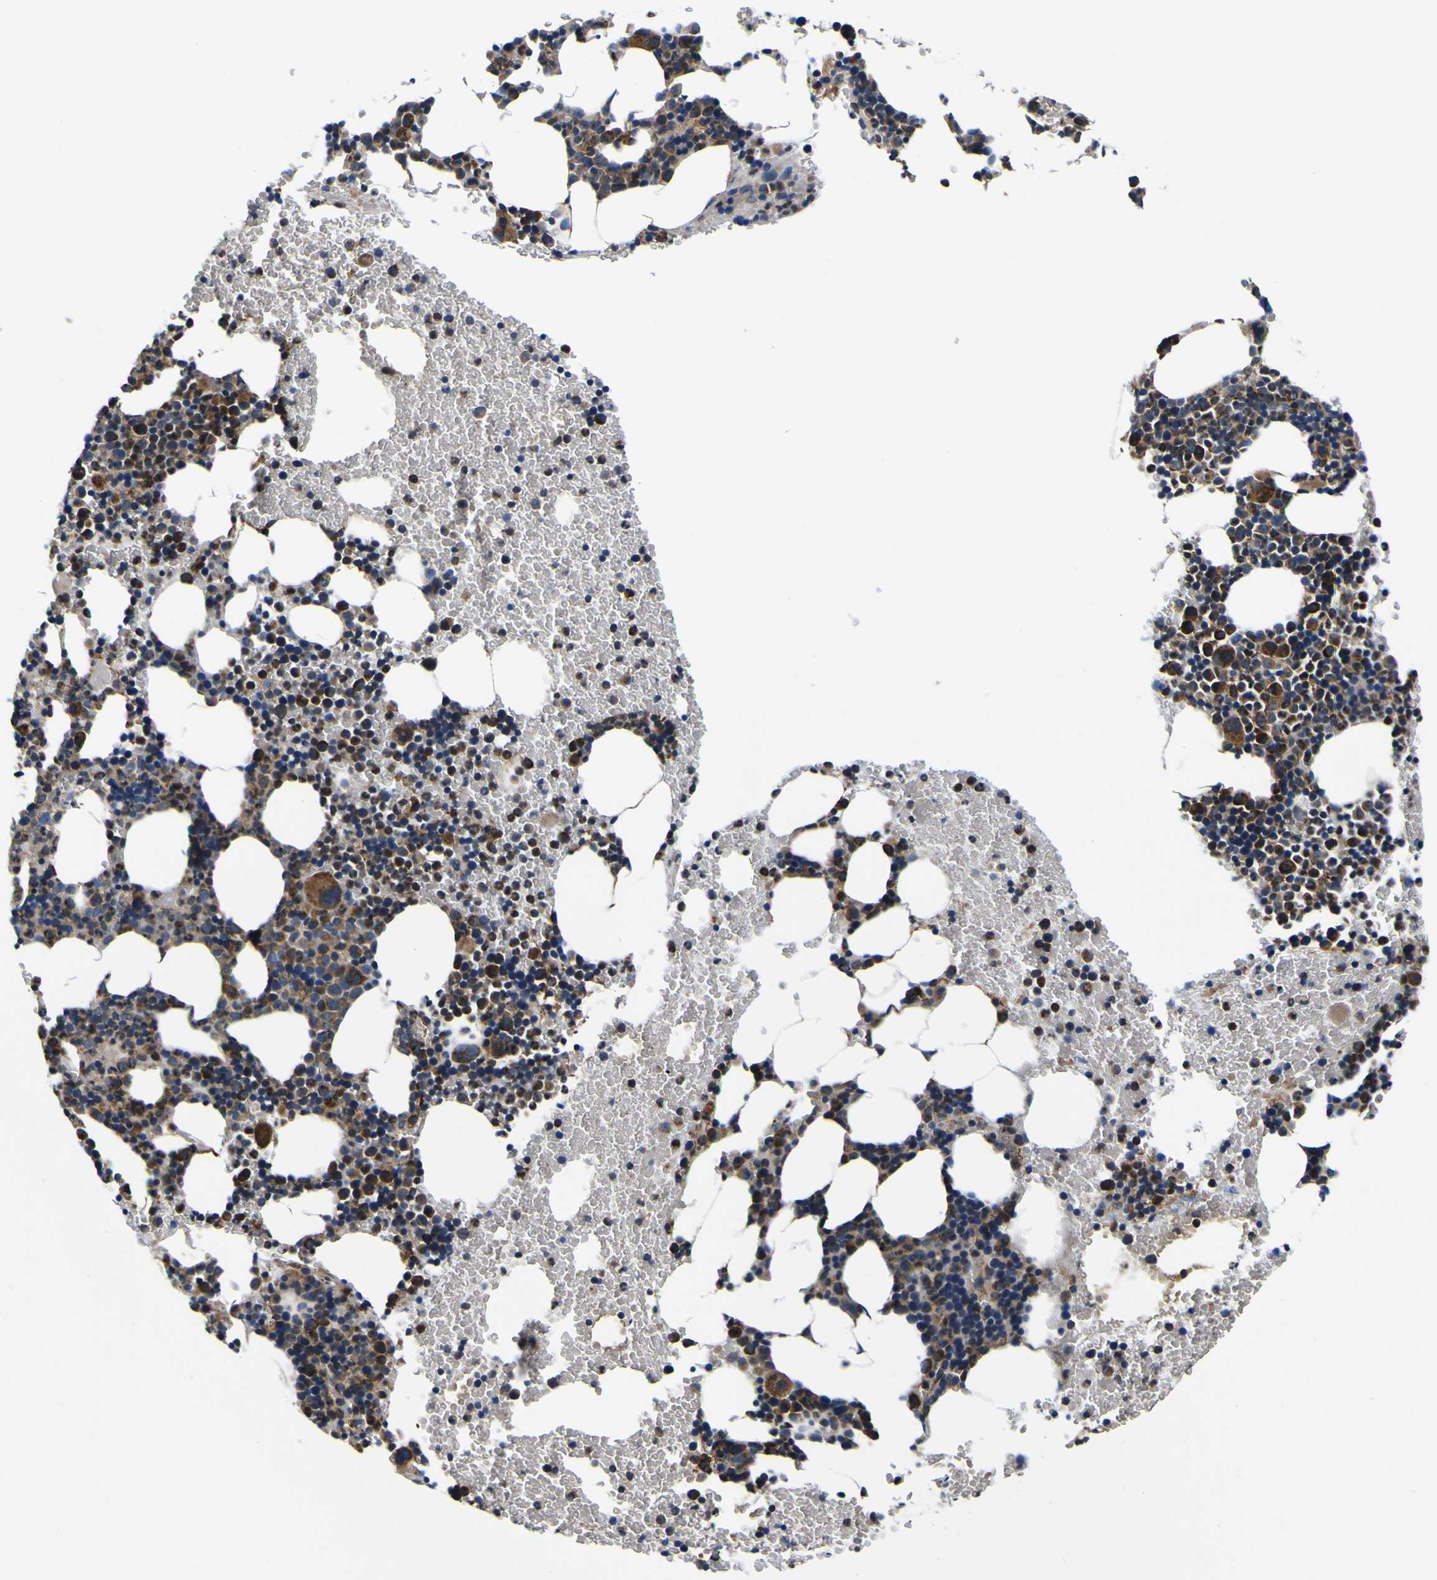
{"staining": {"intensity": "strong", "quantity": ">75%", "location": "cytoplasmic/membranous"}, "tissue": "bone marrow", "cell_type": "Hematopoietic cells", "image_type": "normal", "snomed": [{"axis": "morphology", "description": "Normal tissue, NOS"}, {"axis": "morphology", "description": "Inflammation, NOS"}, {"axis": "topography", "description": "Bone marrow"}], "caption": "Immunohistochemistry (IHC) staining of unremarkable bone marrow, which reveals high levels of strong cytoplasmic/membranous expression in about >75% of hematopoietic cells indicating strong cytoplasmic/membranous protein staining. The staining was performed using DAB (brown) for protein detection and nuclei were counterstained in hematoxylin (blue).", "gene": "PTRH2", "patient": {"sex": "female", "age": 70}}